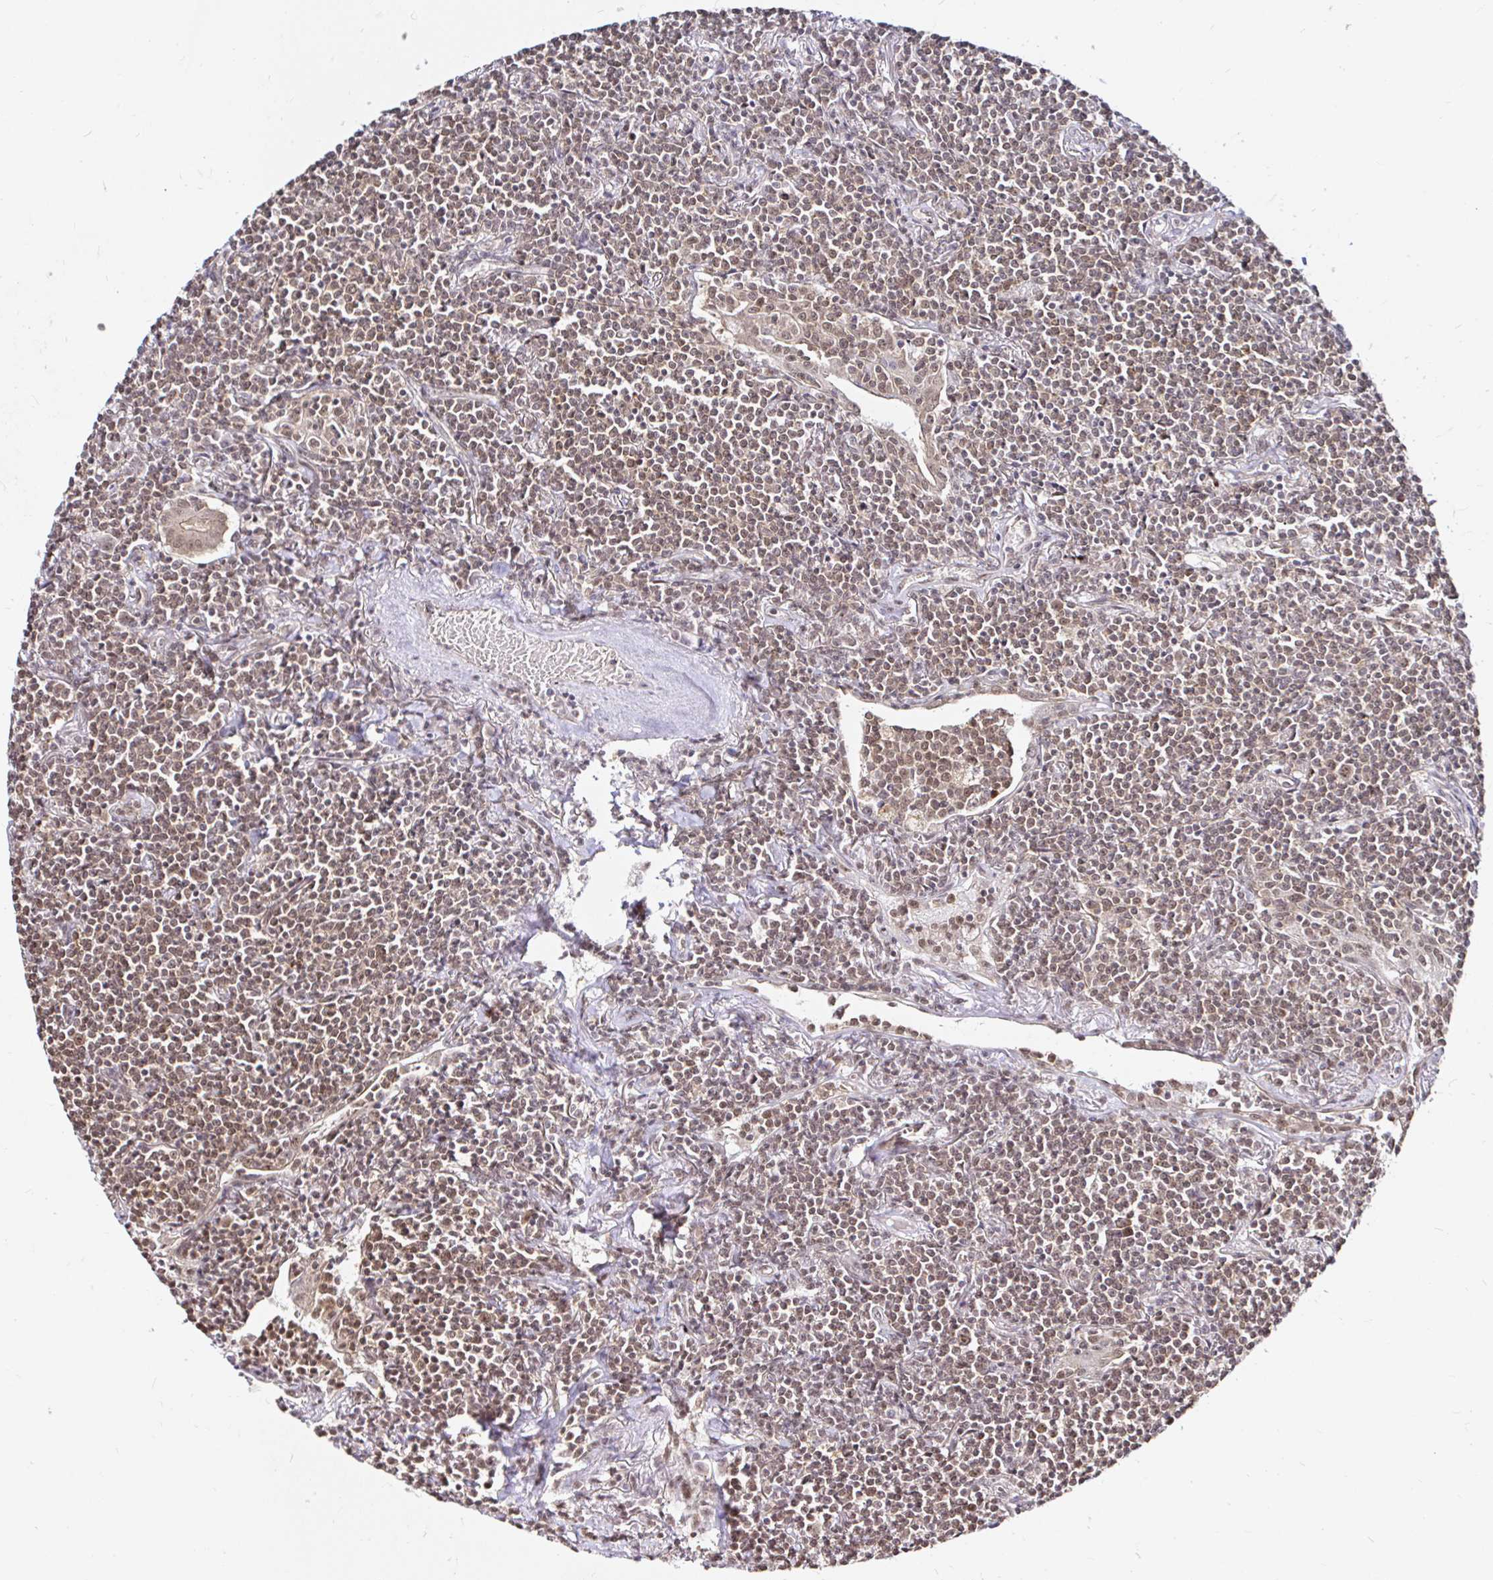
{"staining": {"intensity": "moderate", "quantity": ">75%", "location": "nuclear"}, "tissue": "lymphoma", "cell_type": "Tumor cells", "image_type": "cancer", "snomed": [{"axis": "morphology", "description": "Malignant lymphoma, non-Hodgkin's type, Low grade"}, {"axis": "topography", "description": "Lung"}], "caption": "Moderate nuclear expression is appreciated in approximately >75% of tumor cells in lymphoma.", "gene": "SNRPC", "patient": {"sex": "female", "age": 71}}